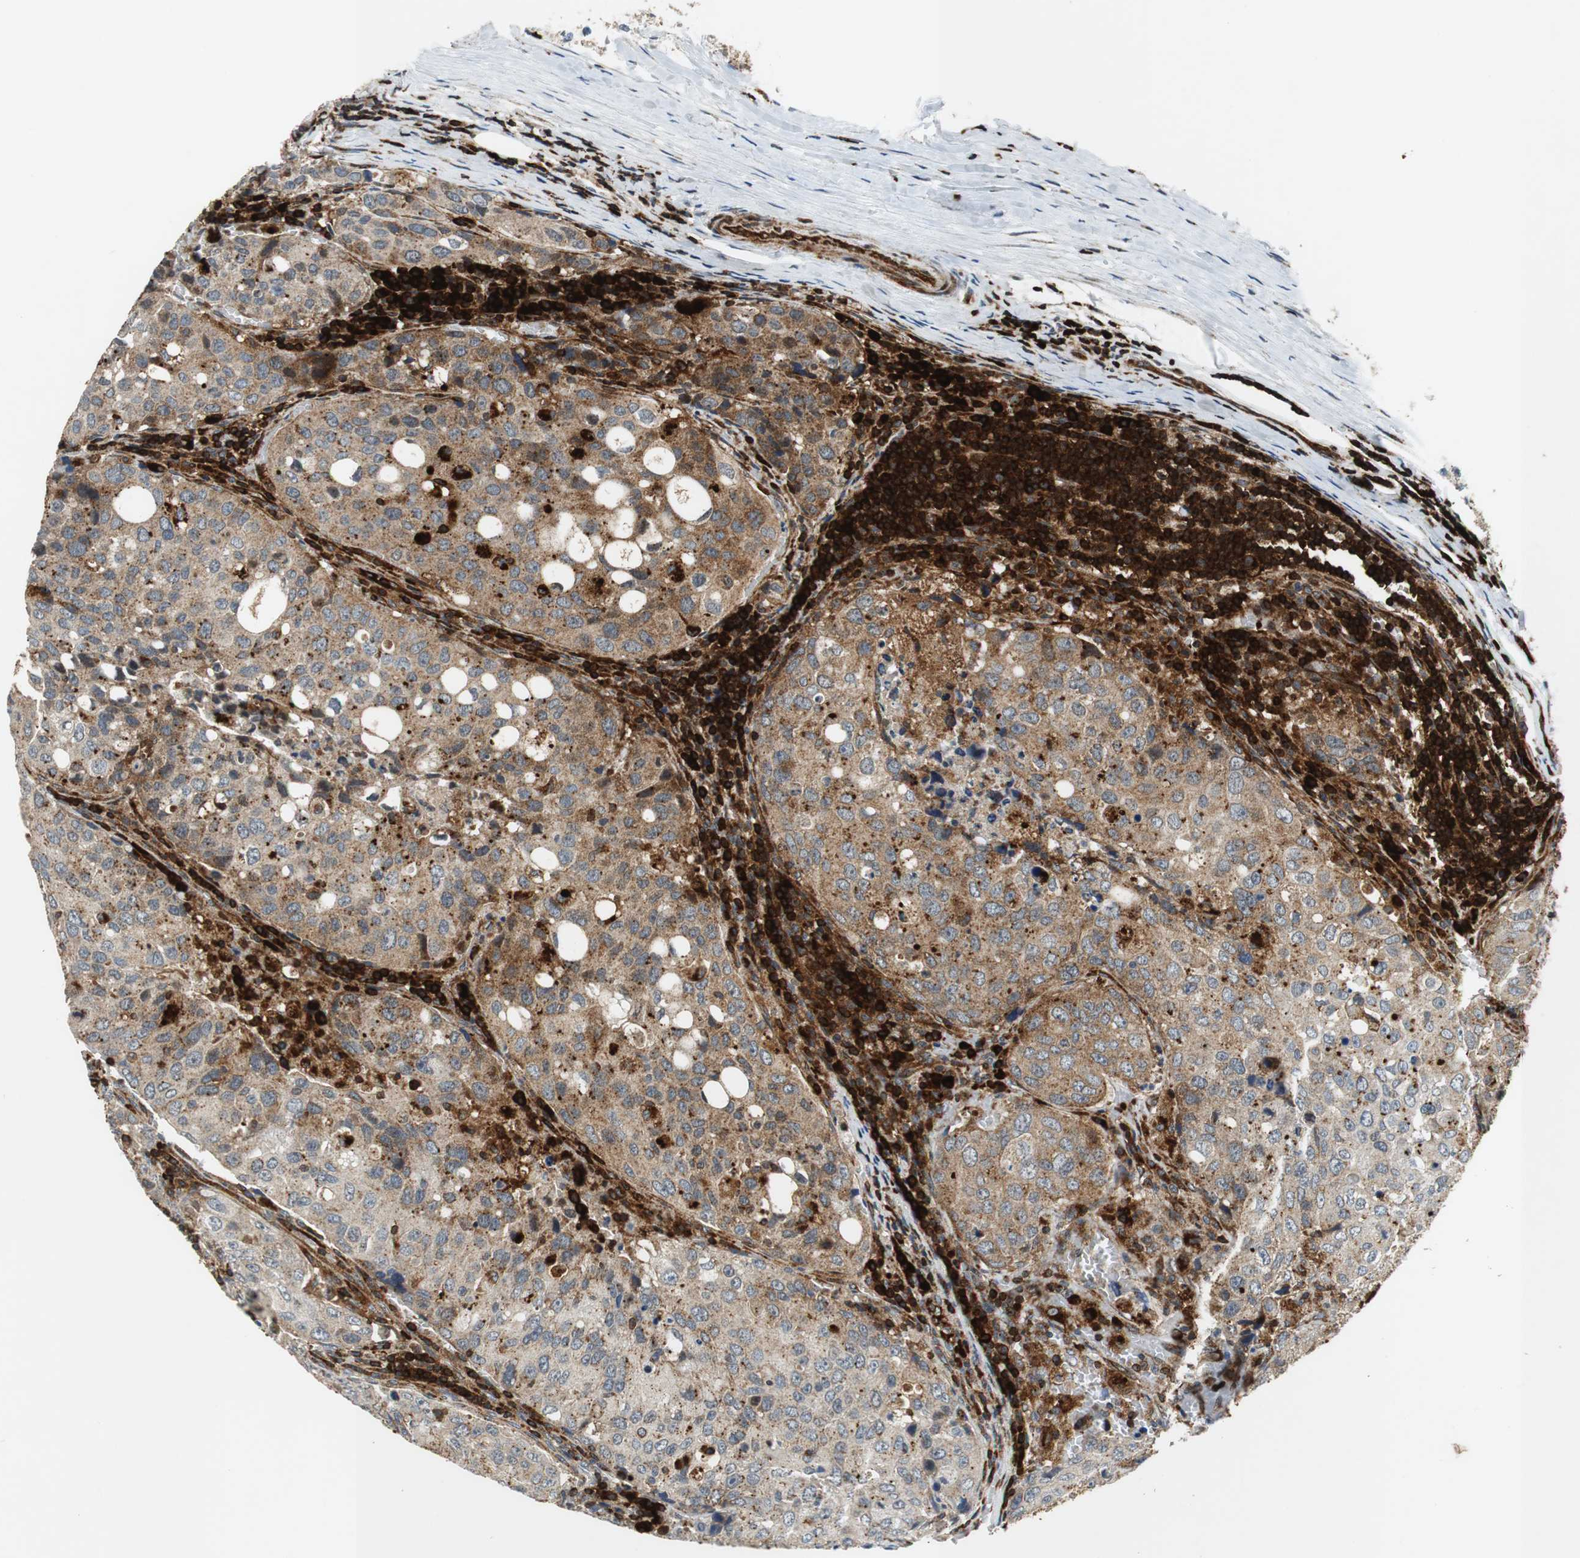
{"staining": {"intensity": "weak", "quantity": "25%-75%", "location": "cytoplasmic/membranous"}, "tissue": "urothelial cancer", "cell_type": "Tumor cells", "image_type": "cancer", "snomed": [{"axis": "morphology", "description": "Urothelial carcinoma, High grade"}, {"axis": "topography", "description": "Lymph node"}, {"axis": "topography", "description": "Urinary bladder"}], "caption": "A brown stain labels weak cytoplasmic/membranous expression of a protein in urothelial carcinoma (high-grade) tumor cells. Immunohistochemistry stains the protein in brown and the nuclei are stained blue.", "gene": "TUBA4A", "patient": {"sex": "male", "age": 51}}